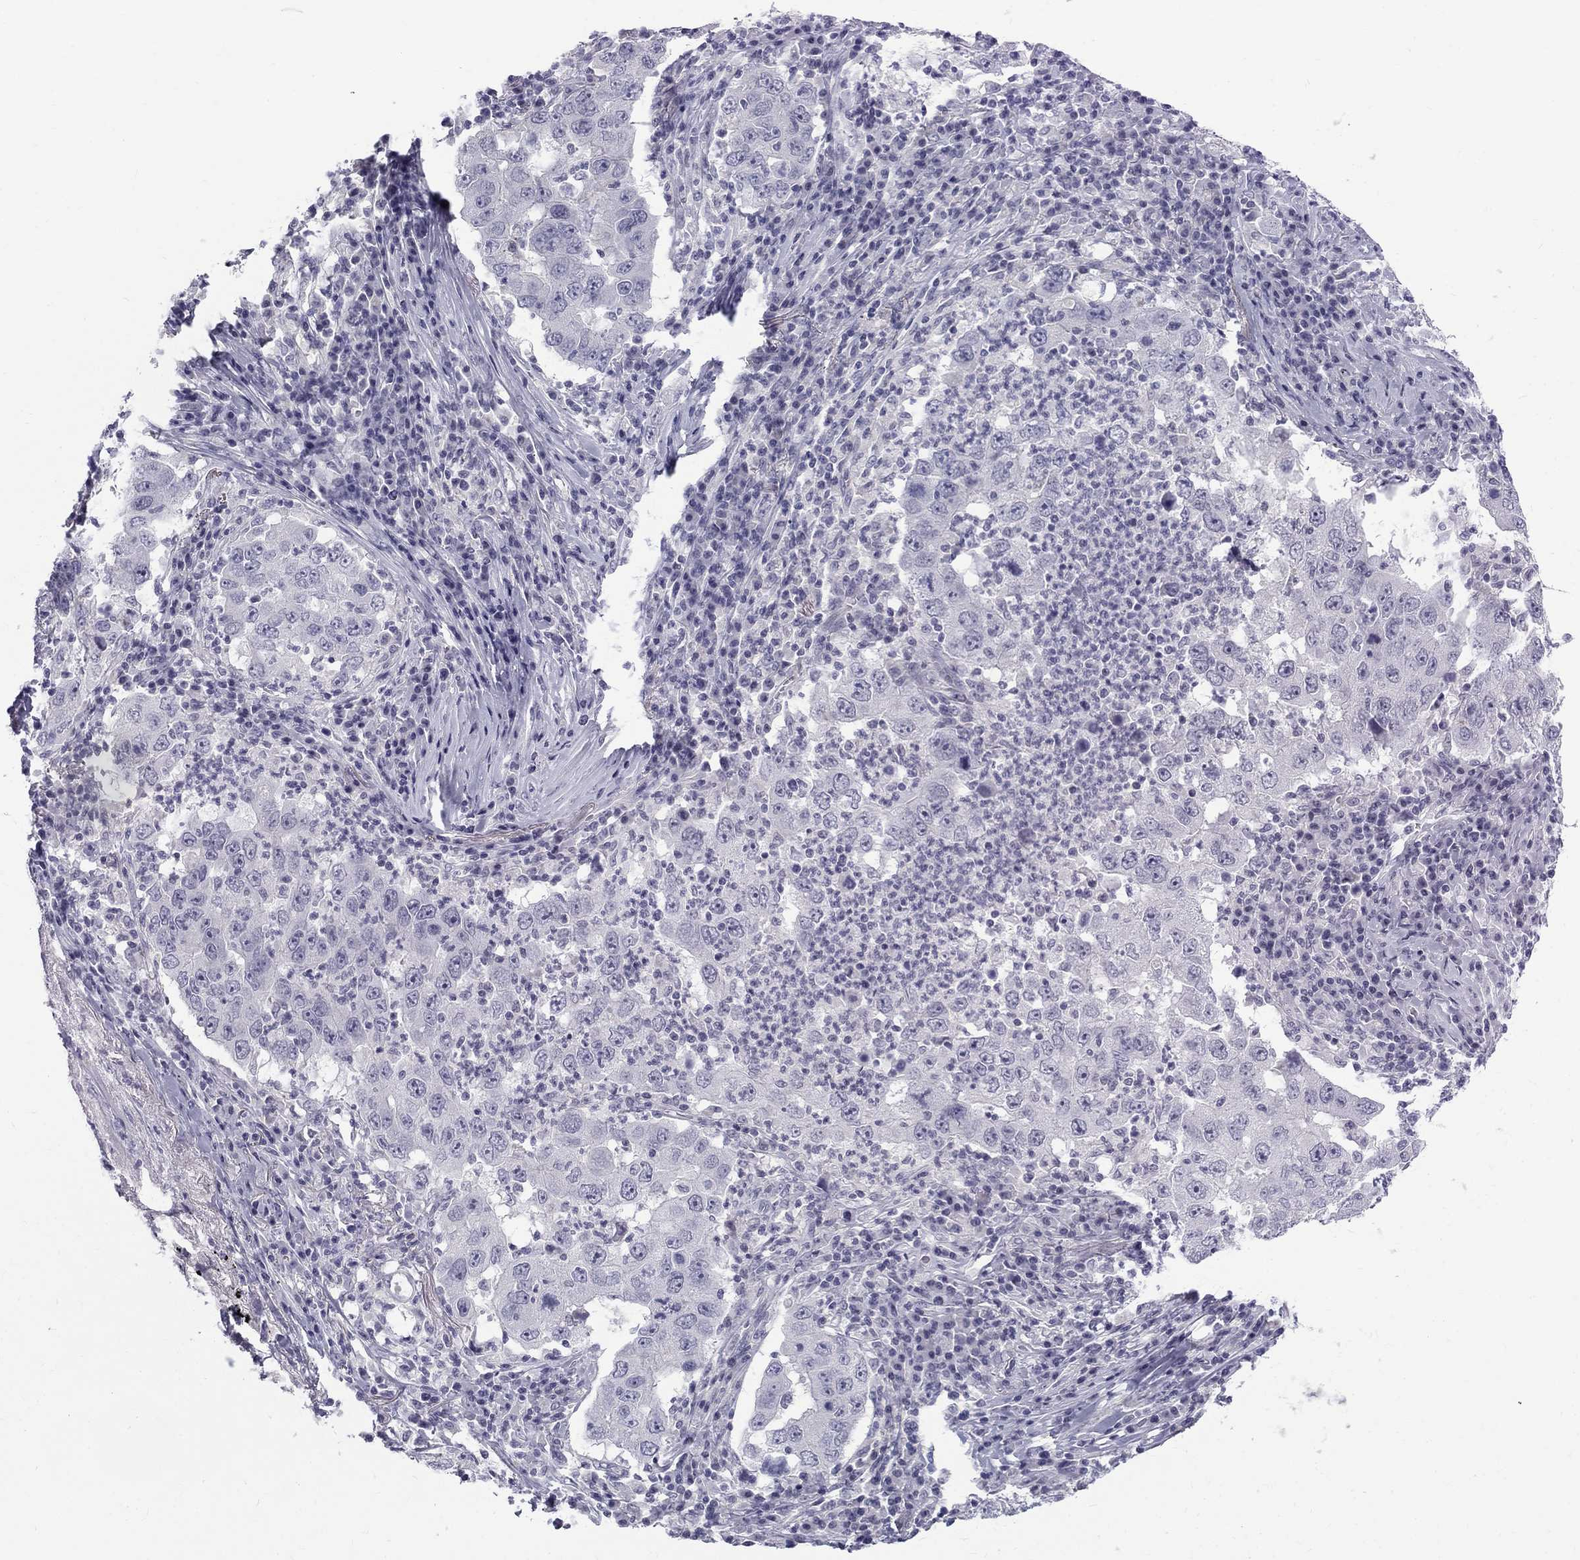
{"staining": {"intensity": "negative", "quantity": "none", "location": "none"}, "tissue": "lung cancer", "cell_type": "Tumor cells", "image_type": "cancer", "snomed": [{"axis": "morphology", "description": "Adenocarcinoma, NOS"}, {"axis": "topography", "description": "Lung"}], "caption": "There is no significant positivity in tumor cells of lung cancer.", "gene": "MAGEB6", "patient": {"sex": "male", "age": 73}}